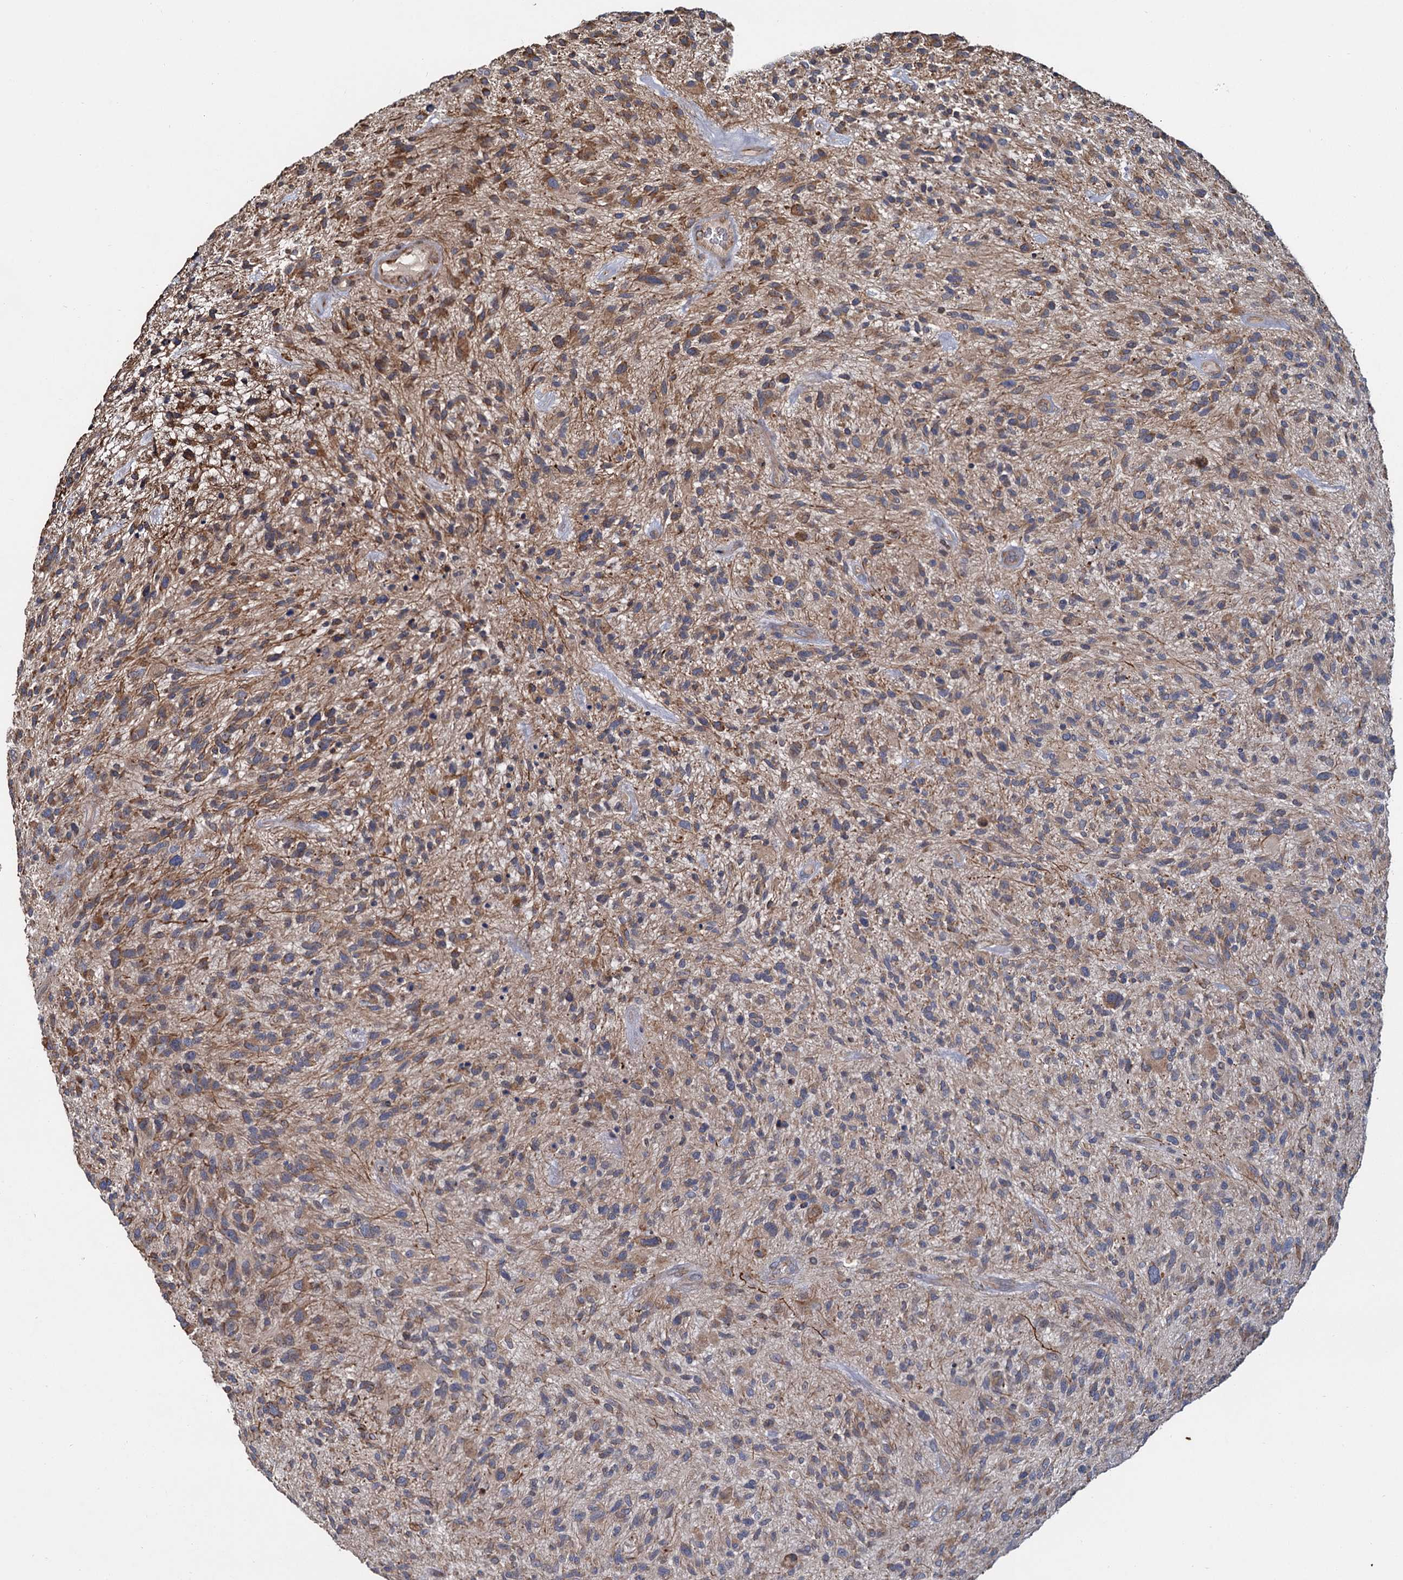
{"staining": {"intensity": "moderate", "quantity": "25%-75%", "location": "cytoplasmic/membranous"}, "tissue": "glioma", "cell_type": "Tumor cells", "image_type": "cancer", "snomed": [{"axis": "morphology", "description": "Glioma, malignant, High grade"}, {"axis": "topography", "description": "Brain"}], "caption": "Tumor cells reveal medium levels of moderate cytoplasmic/membranous positivity in approximately 25%-75% of cells in glioma.", "gene": "LRRC51", "patient": {"sex": "male", "age": 47}}